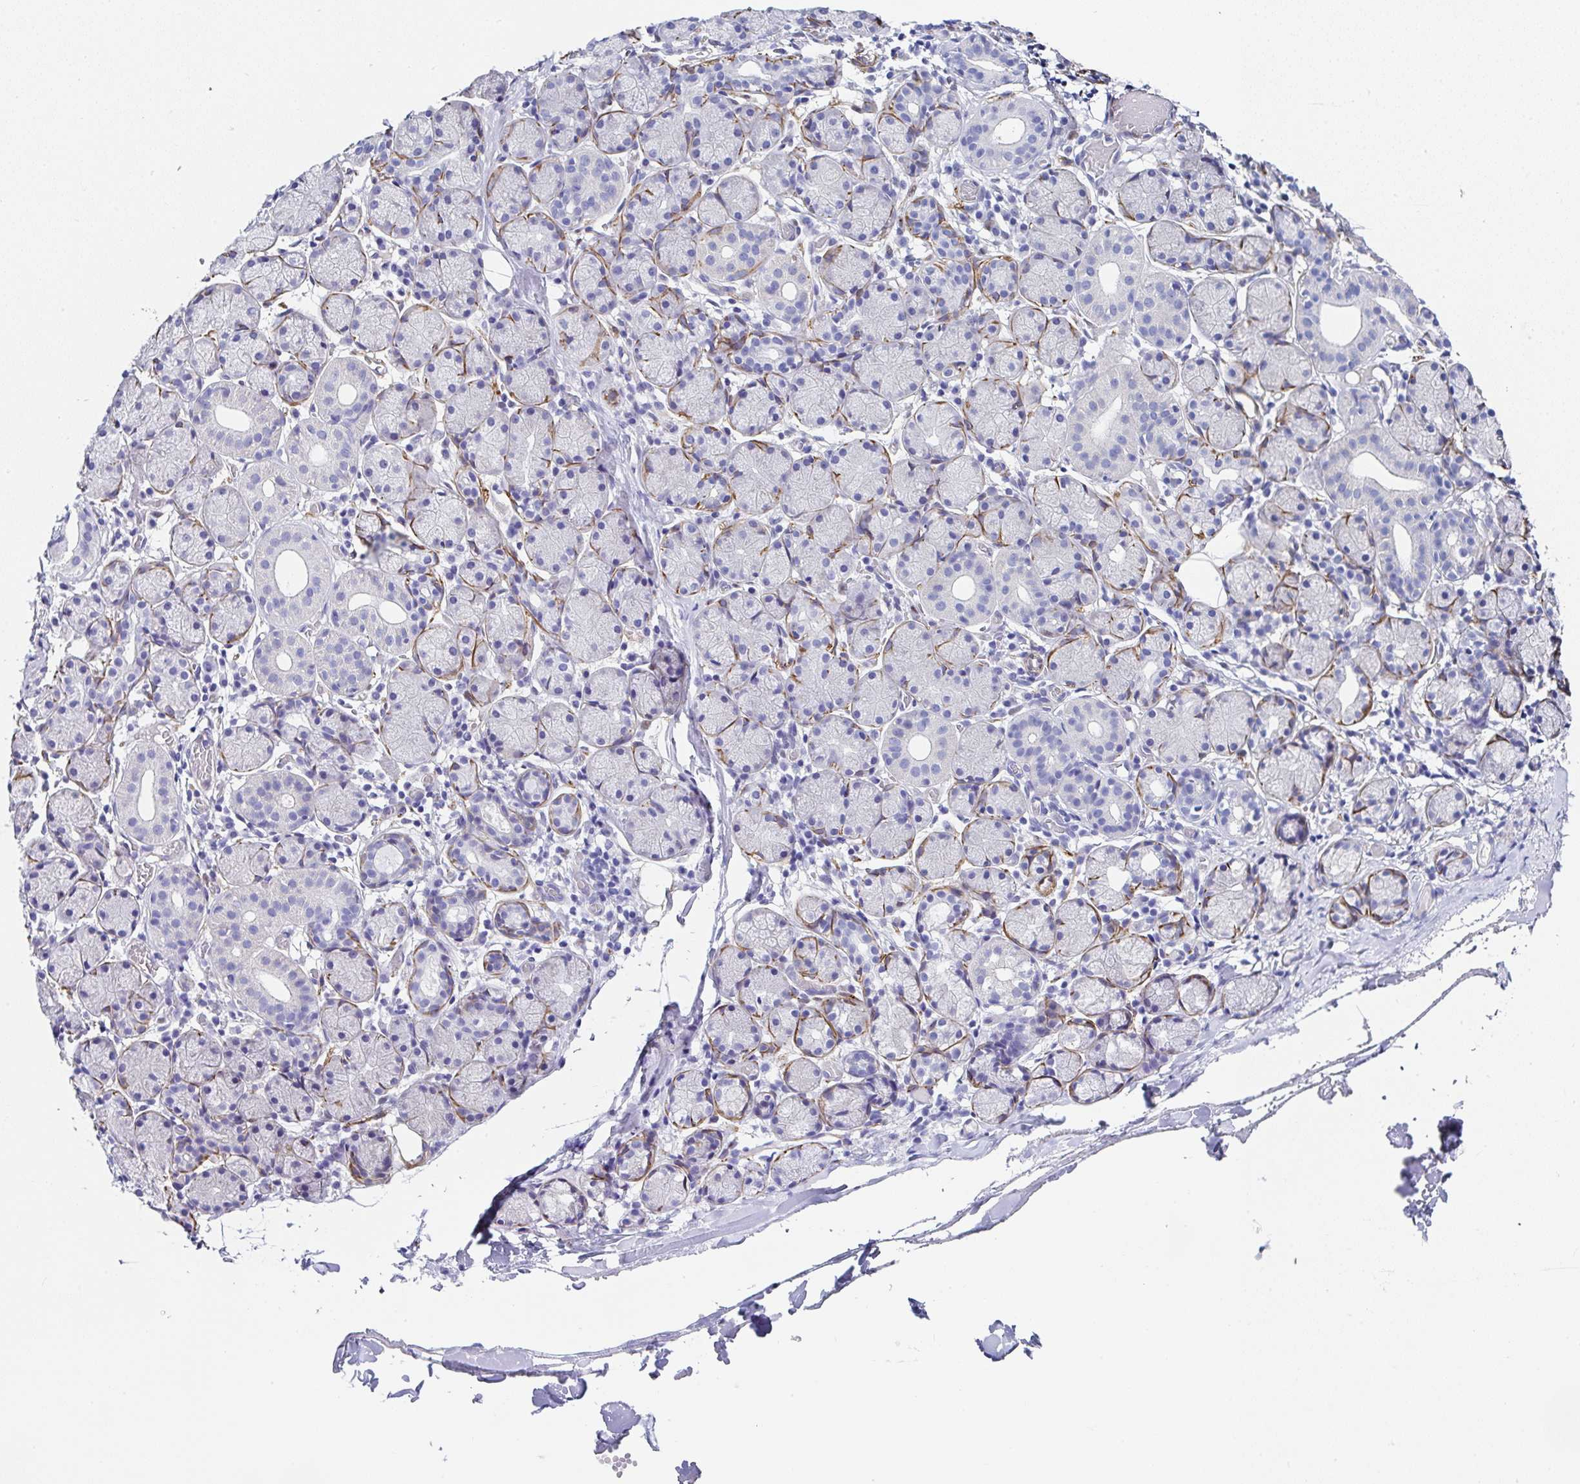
{"staining": {"intensity": "negative", "quantity": "none", "location": "none"}, "tissue": "salivary gland", "cell_type": "Glandular cells", "image_type": "normal", "snomed": [{"axis": "morphology", "description": "Normal tissue, NOS"}, {"axis": "topography", "description": "Salivary gland"}], "caption": "The image reveals no staining of glandular cells in benign salivary gland.", "gene": "PPFIA4", "patient": {"sex": "female", "age": 24}}